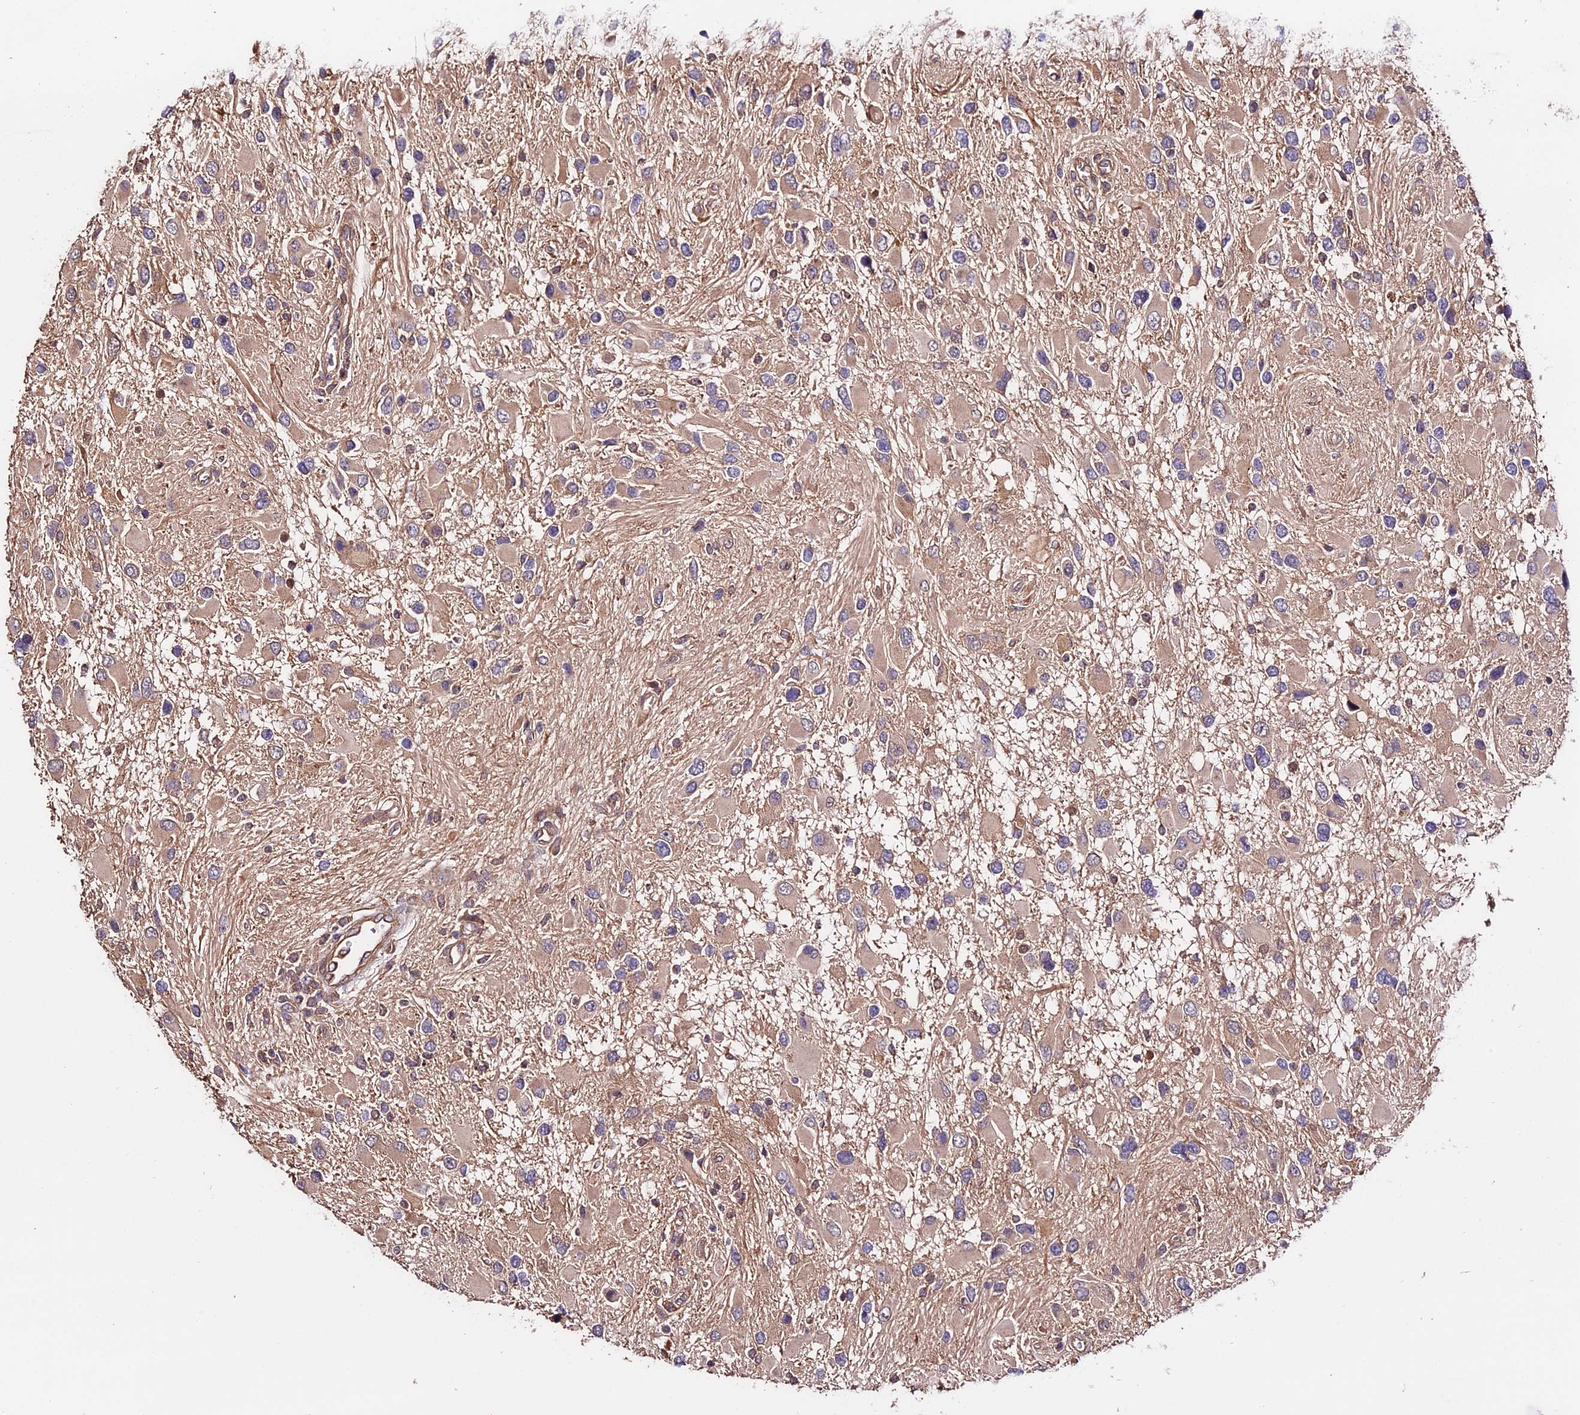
{"staining": {"intensity": "weak", "quantity": "<25%", "location": "cytoplasmic/membranous"}, "tissue": "glioma", "cell_type": "Tumor cells", "image_type": "cancer", "snomed": [{"axis": "morphology", "description": "Glioma, malignant, High grade"}, {"axis": "topography", "description": "Brain"}], "caption": "Tumor cells are negative for brown protein staining in glioma. Nuclei are stained in blue.", "gene": "CES3", "patient": {"sex": "male", "age": 53}}